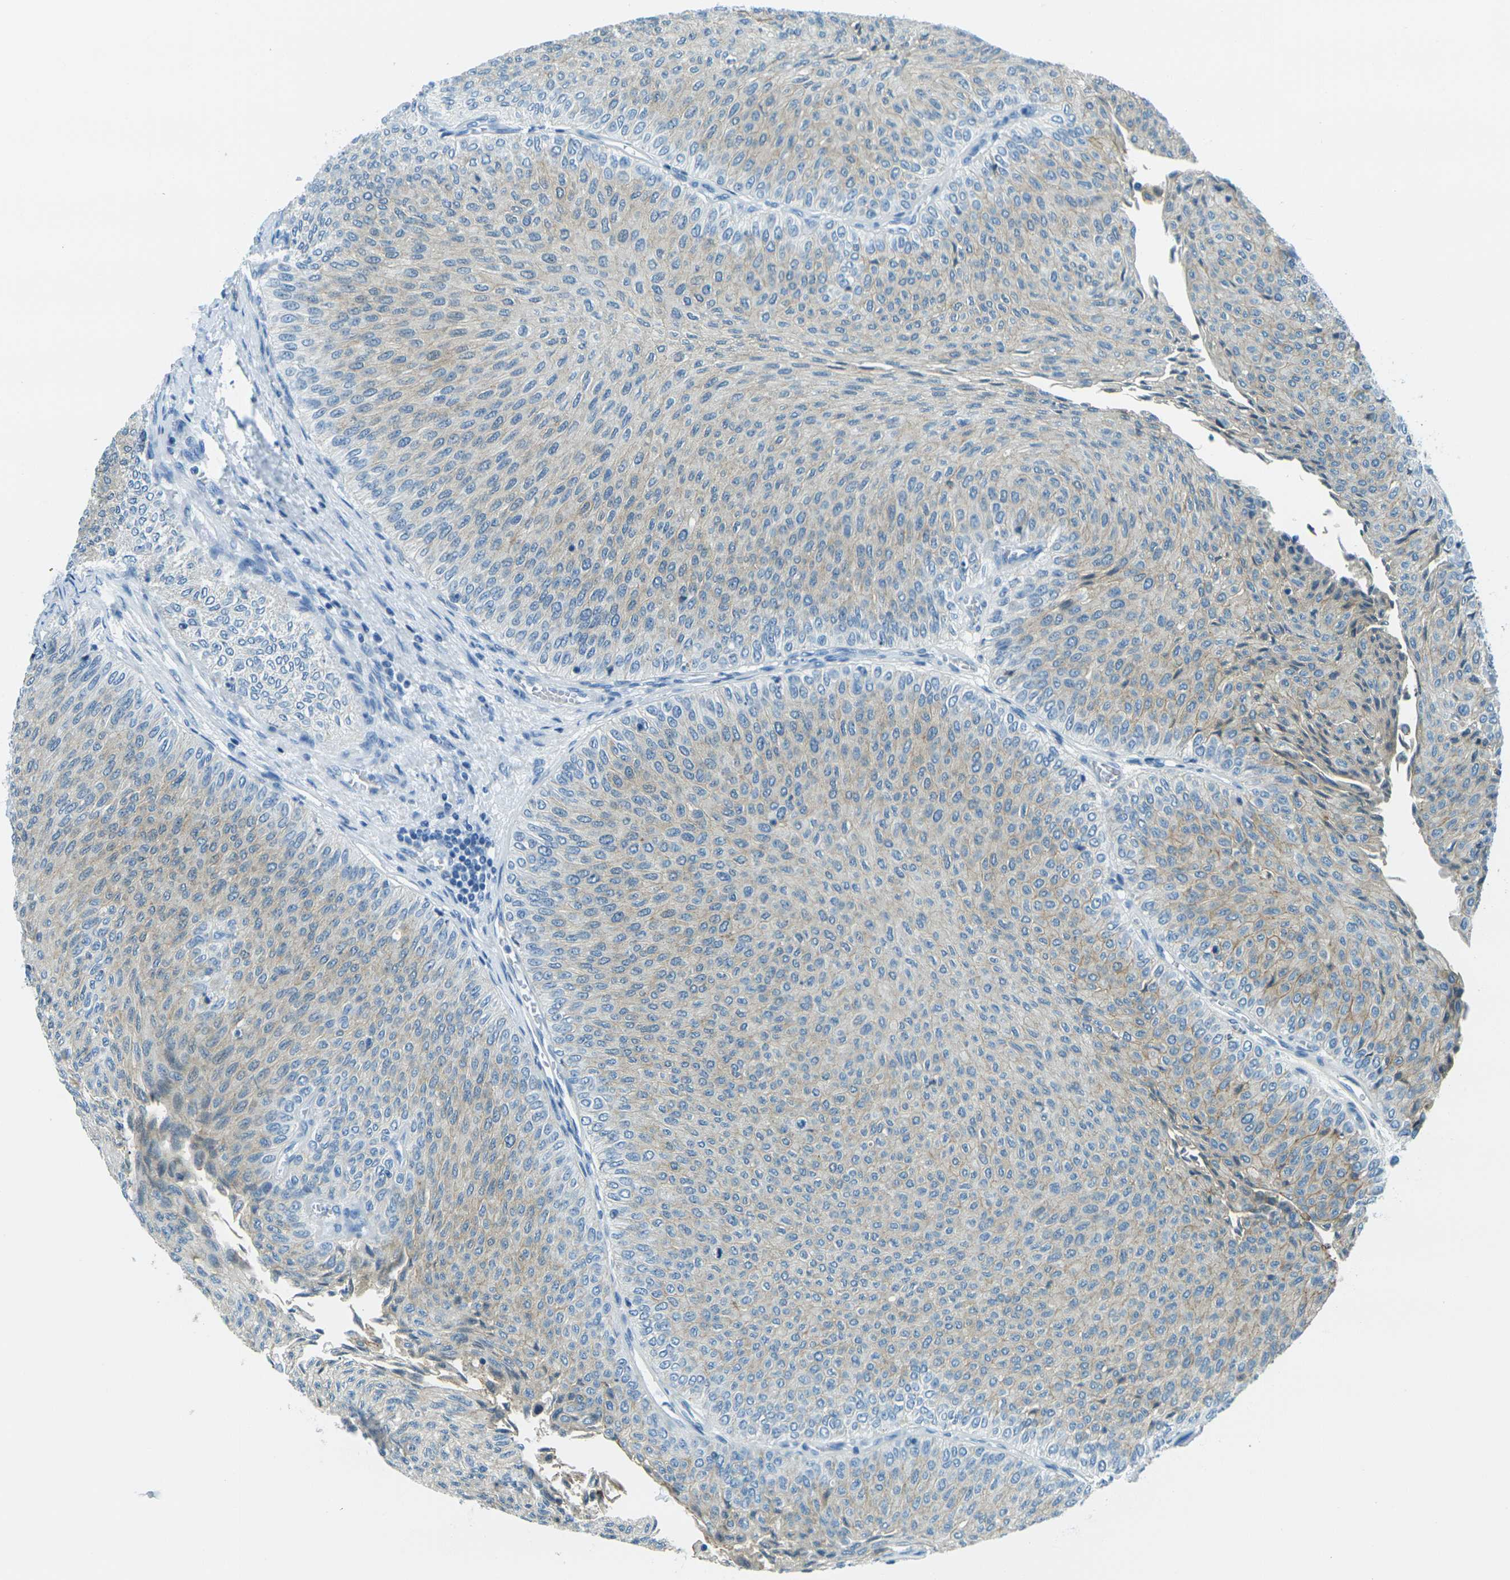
{"staining": {"intensity": "weak", "quantity": "<25%", "location": "cytoplasmic/membranous"}, "tissue": "urothelial cancer", "cell_type": "Tumor cells", "image_type": "cancer", "snomed": [{"axis": "morphology", "description": "Urothelial carcinoma, Low grade"}, {"axis": "topography", "description": "Urinary bladder"}], "caption": "Immunohistochemistry micrograph of neoplastic tissue: urothelial cancer stained with DAB exhibits no significant protein positivity in tumor cells.", "gene": "OCLN", "patient": {"sex": "male", "age": 78}}